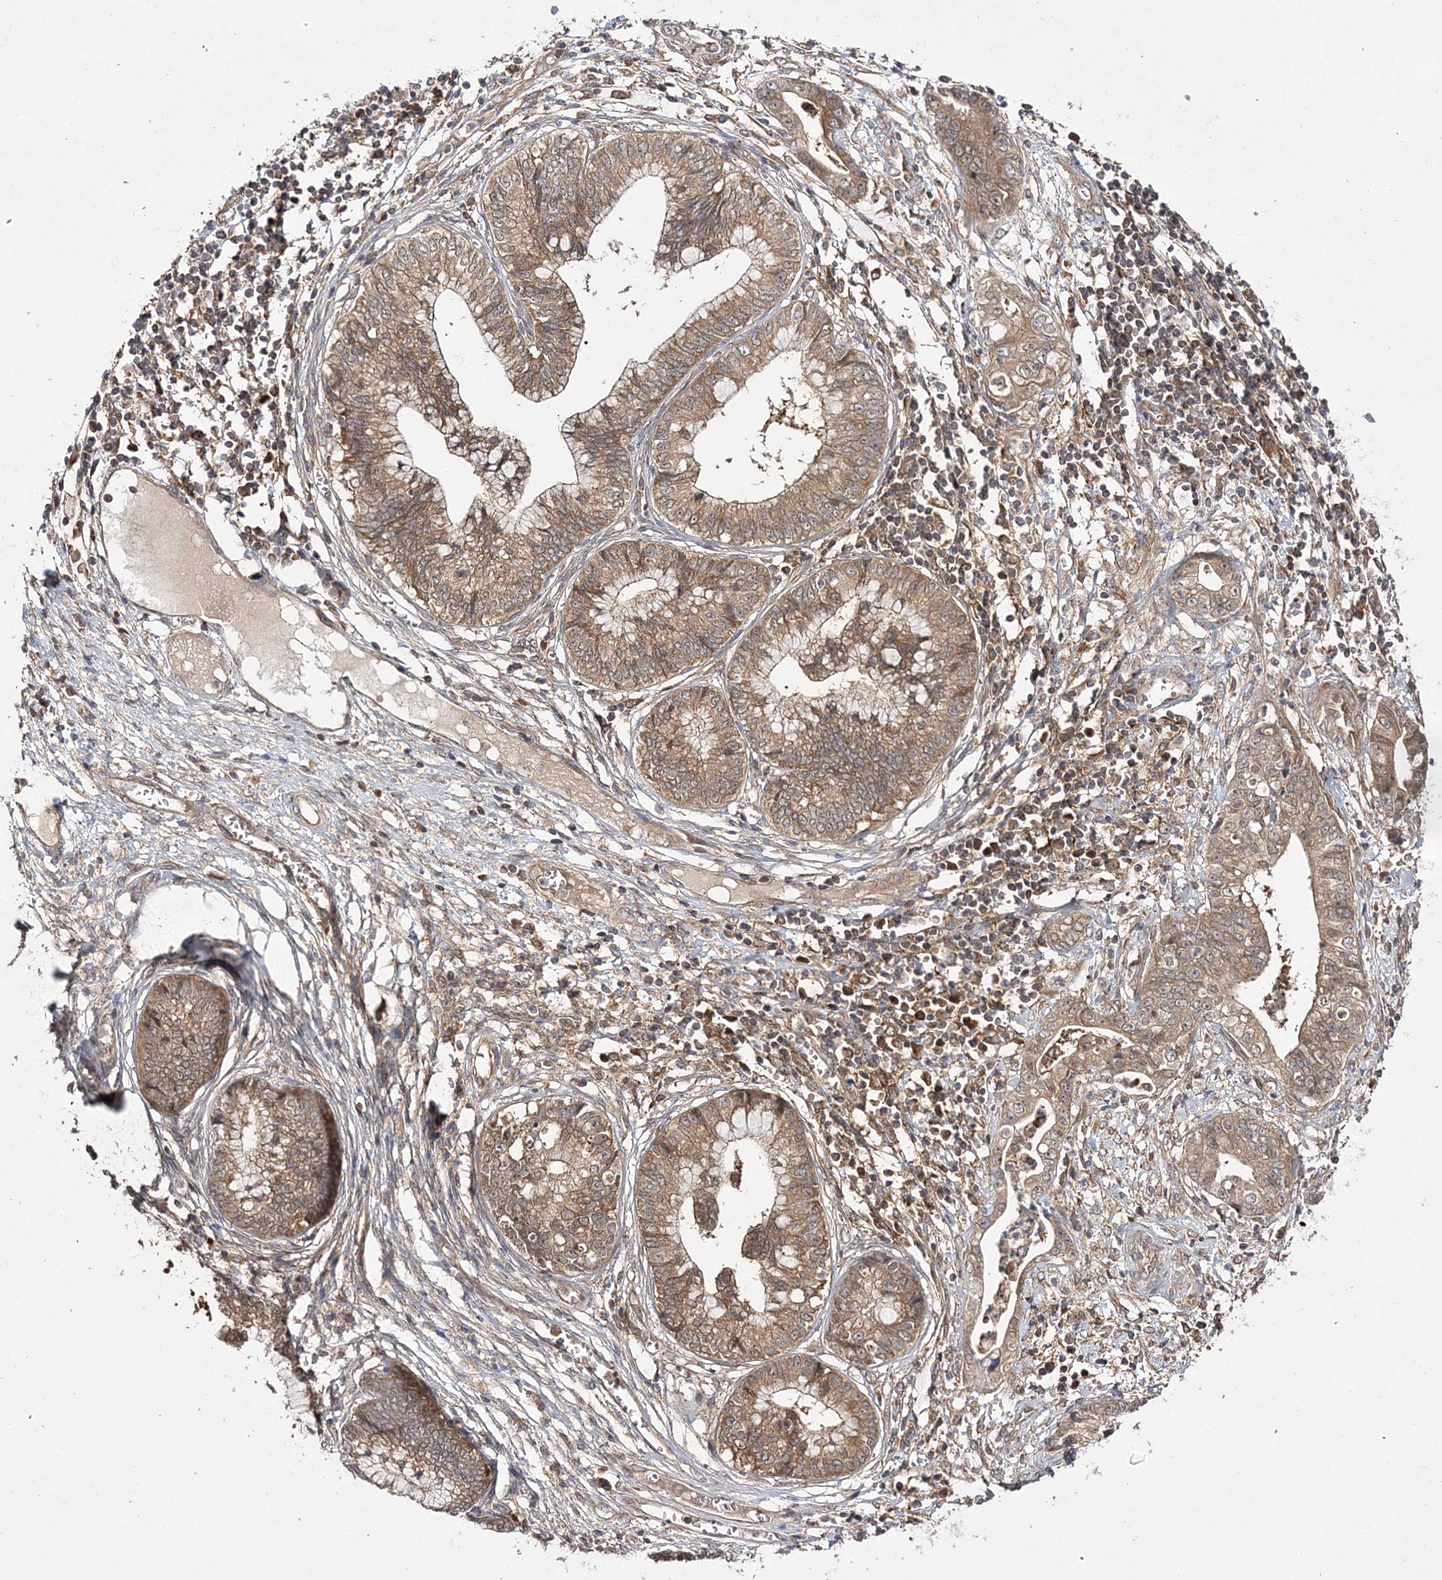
{"staining": {"intensity": "moderate", "quantity": ">75%", "location": "cytoplasmic/membranous"}, "tissue": "cervical cancer", "cell_type": "Tumor cells", "image_type": "cancer", "snomed": [{"axis": "morphology", "description": "Adenocarcinoma, NOS"}, {"axis": "topography", "description": "Cervix"}], "caption": "Cervical adenocarcinoma was stained to show a protein in brown. There is medium levels of moderate cytoplasmic/membranous positivity in about >75% of tumor cells.", "gene": "TMEM9B", "patient": {"sex": "female", "age": 44}}